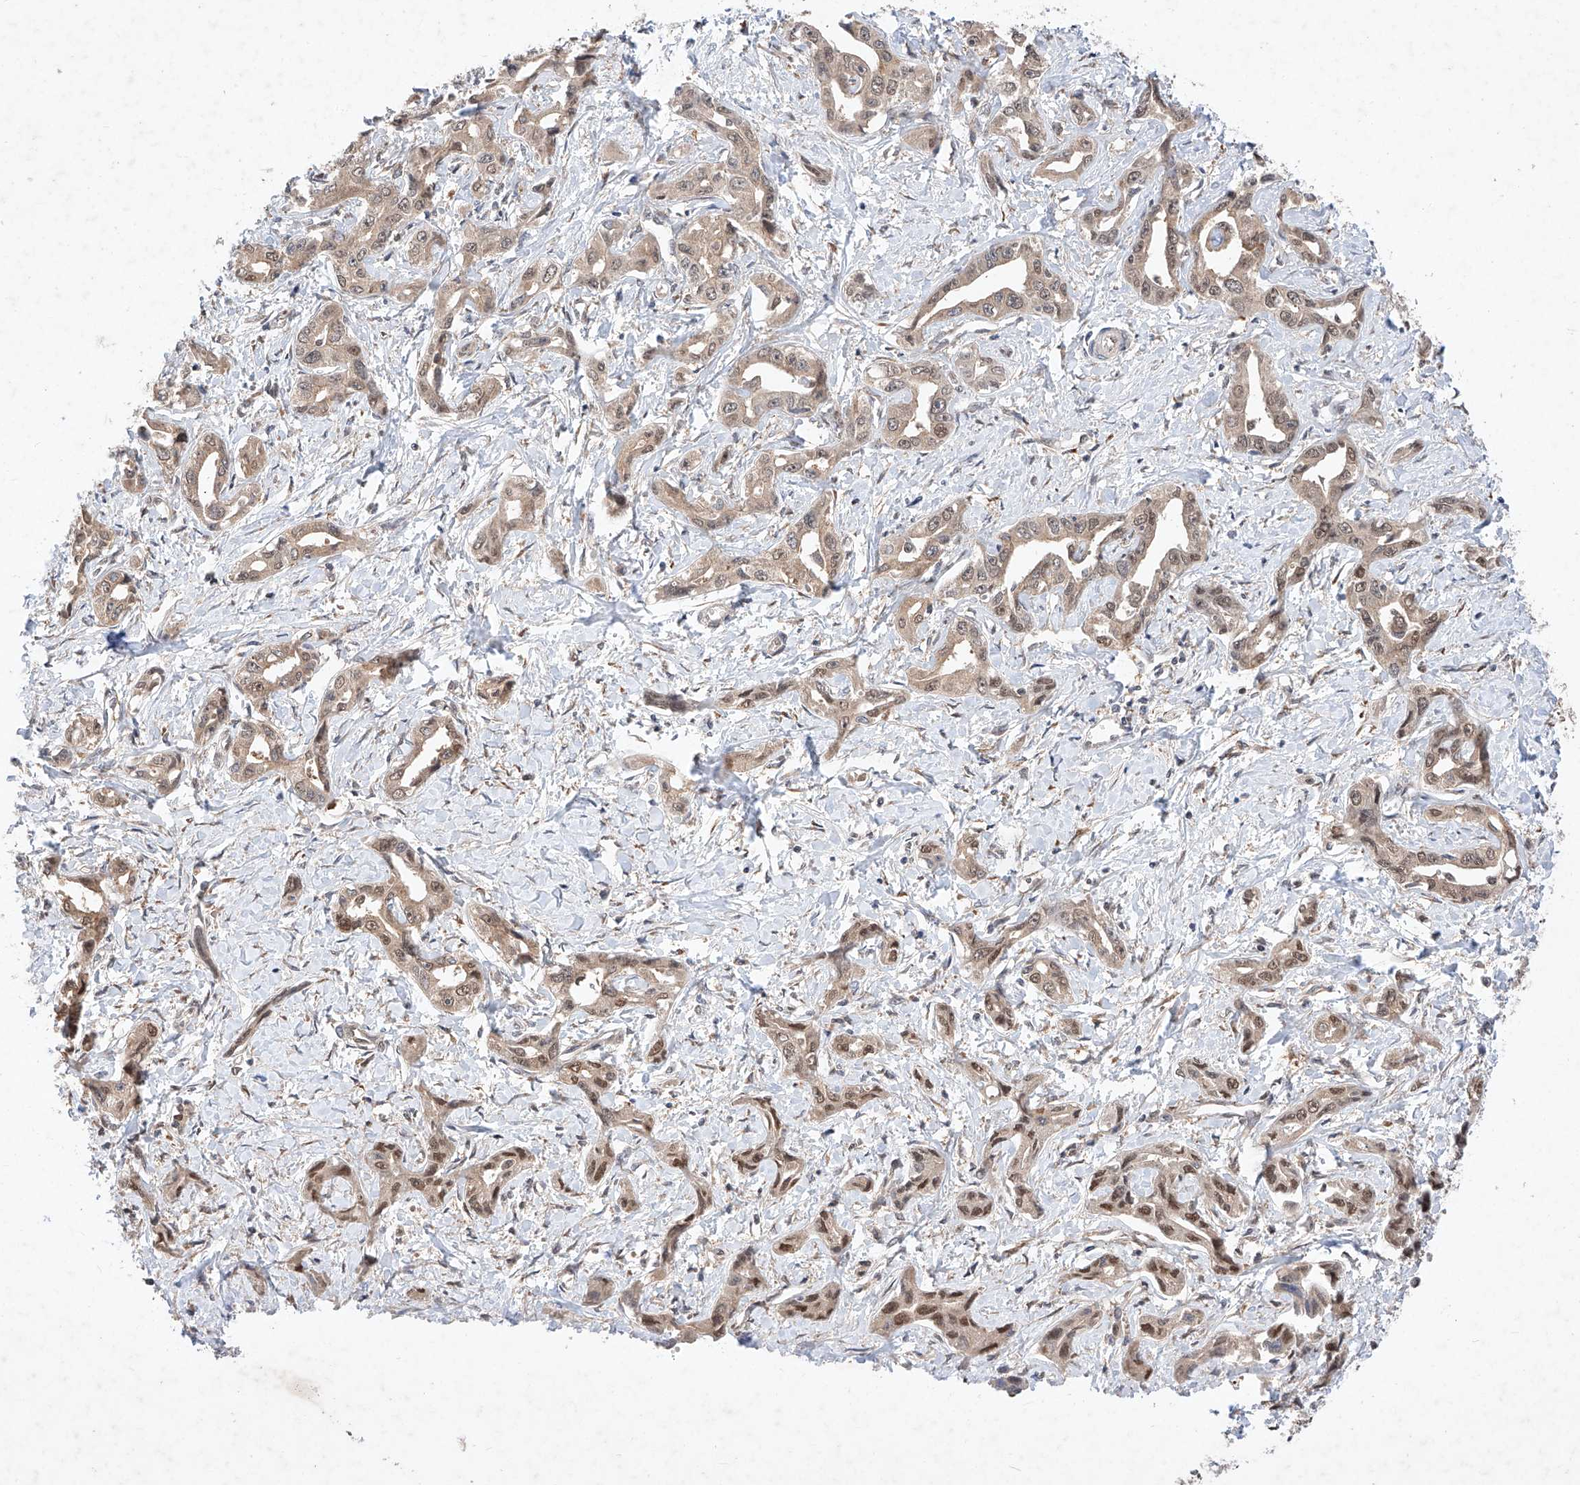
{"staining": {"intensity": "moderate", "quantity": ">75%", "location": "cytoplasmic/membranous,nuclear"}, "tissue": "liver cancer", "cell_type": "Tumor cells", "image_type": "cancer", "snomed": [{"axis": "morphology", "description": "Cholangiocarcinoma"}, {"axis": "topography", "description": "Liver"}], "caption": "Immunohistochemical staining of cholangiocarcinoma (liver) shows medium levels of moderate cytoplasmic/membranous and nuclear protein staining in about >75% of tumor cells. (DAB IHC with brightfield microscopy, high magnification).", "gene": "ZSCAN4", "patient": {"sex": "male", "age": 59}}